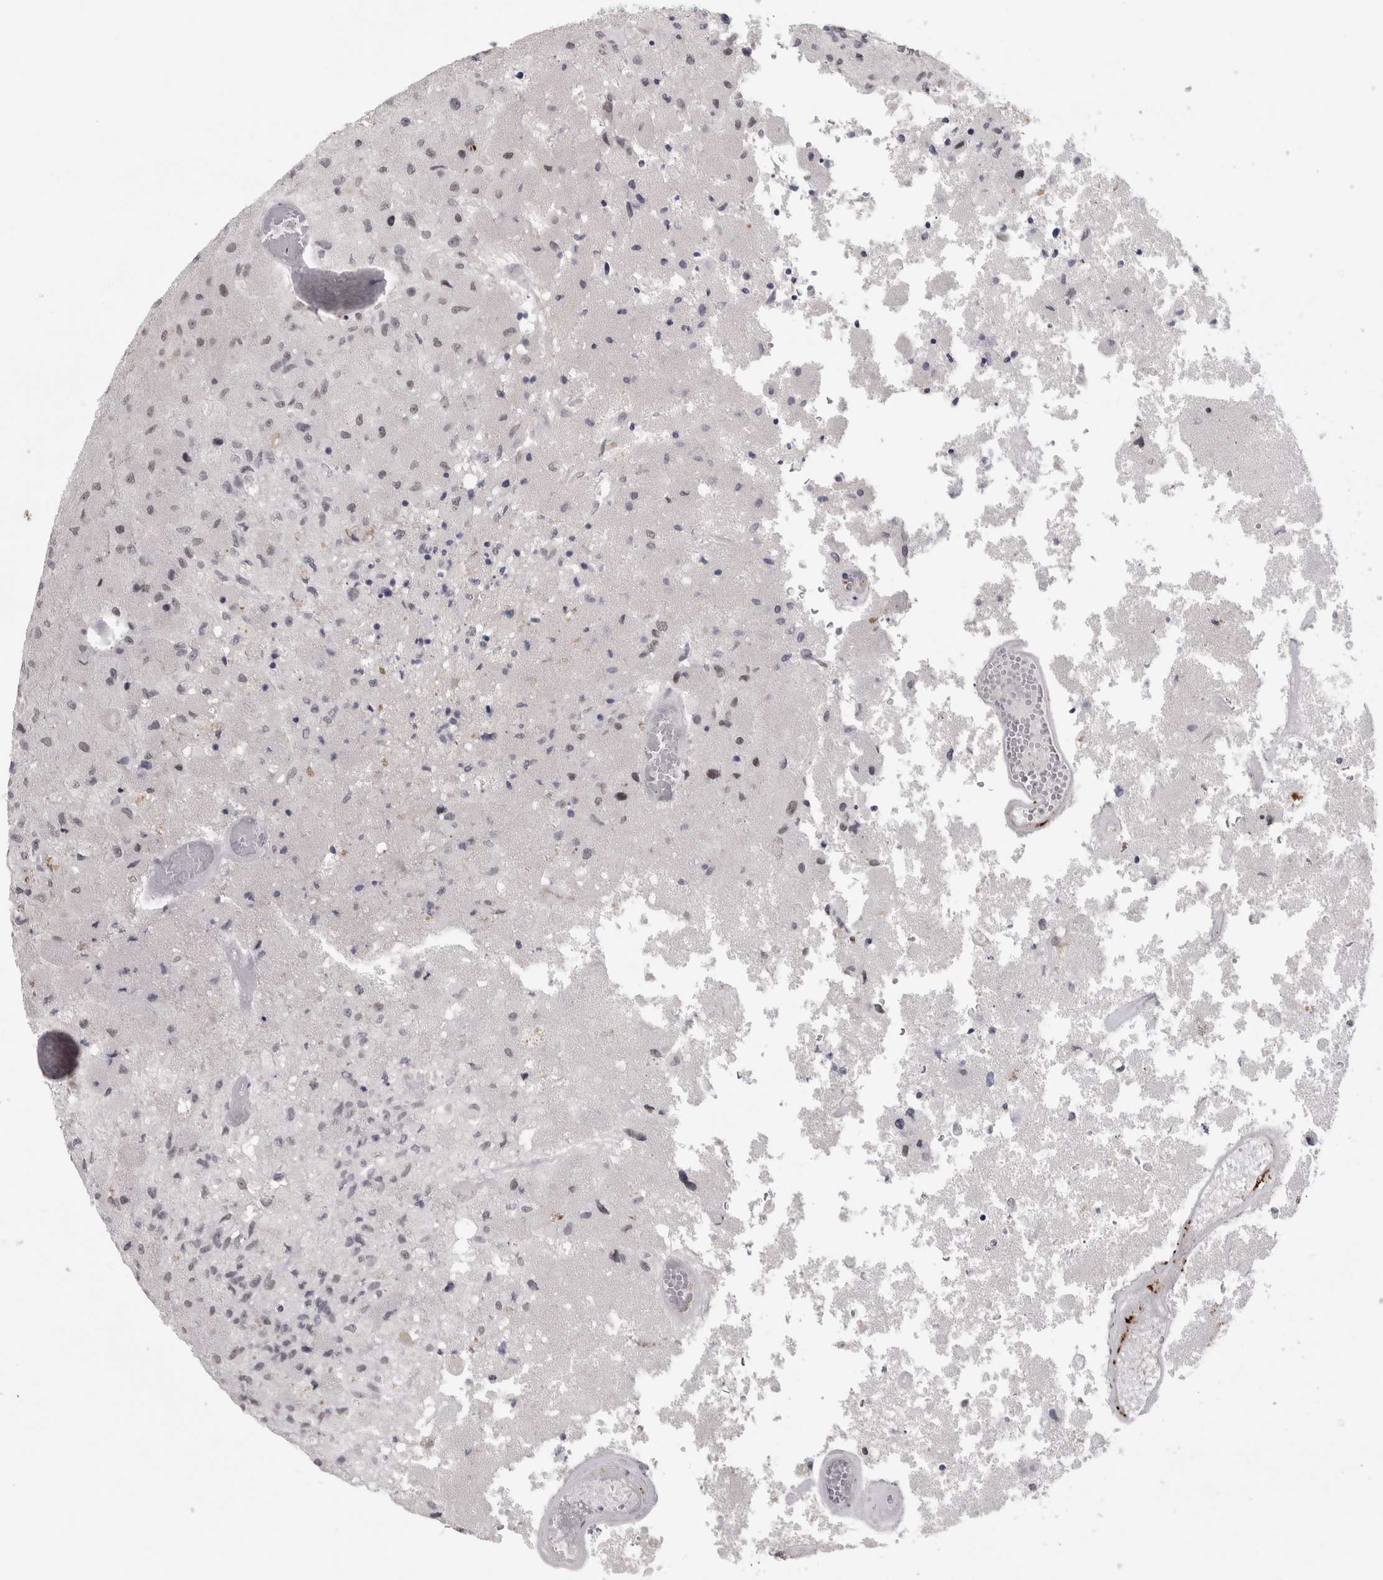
{"staining": {"intensity": "negative", "quantity": "none", "location": "none"}, "tissue": "glioma", "cell_type": "Tumor cells", "image_type": "cancer", "snomed": [{"axis": "morphology", "description": "Normal tissue, NOS"}, {"axis": "morphology", "description": "Glioma, malignant, High grade"}, {"axis": "topography", "description": "Cerebral cortex"}], "caption": "An image of glioma stained for a protein reveals no brown staining in tumor cells. (DAB (3,3'-diaminobenzidine) immunohistochemistry (IHC) visualized using brightfield microscopy, high magnification).", "gene": "PSMB2", "patient": {"sex": "male", "age": 77}}